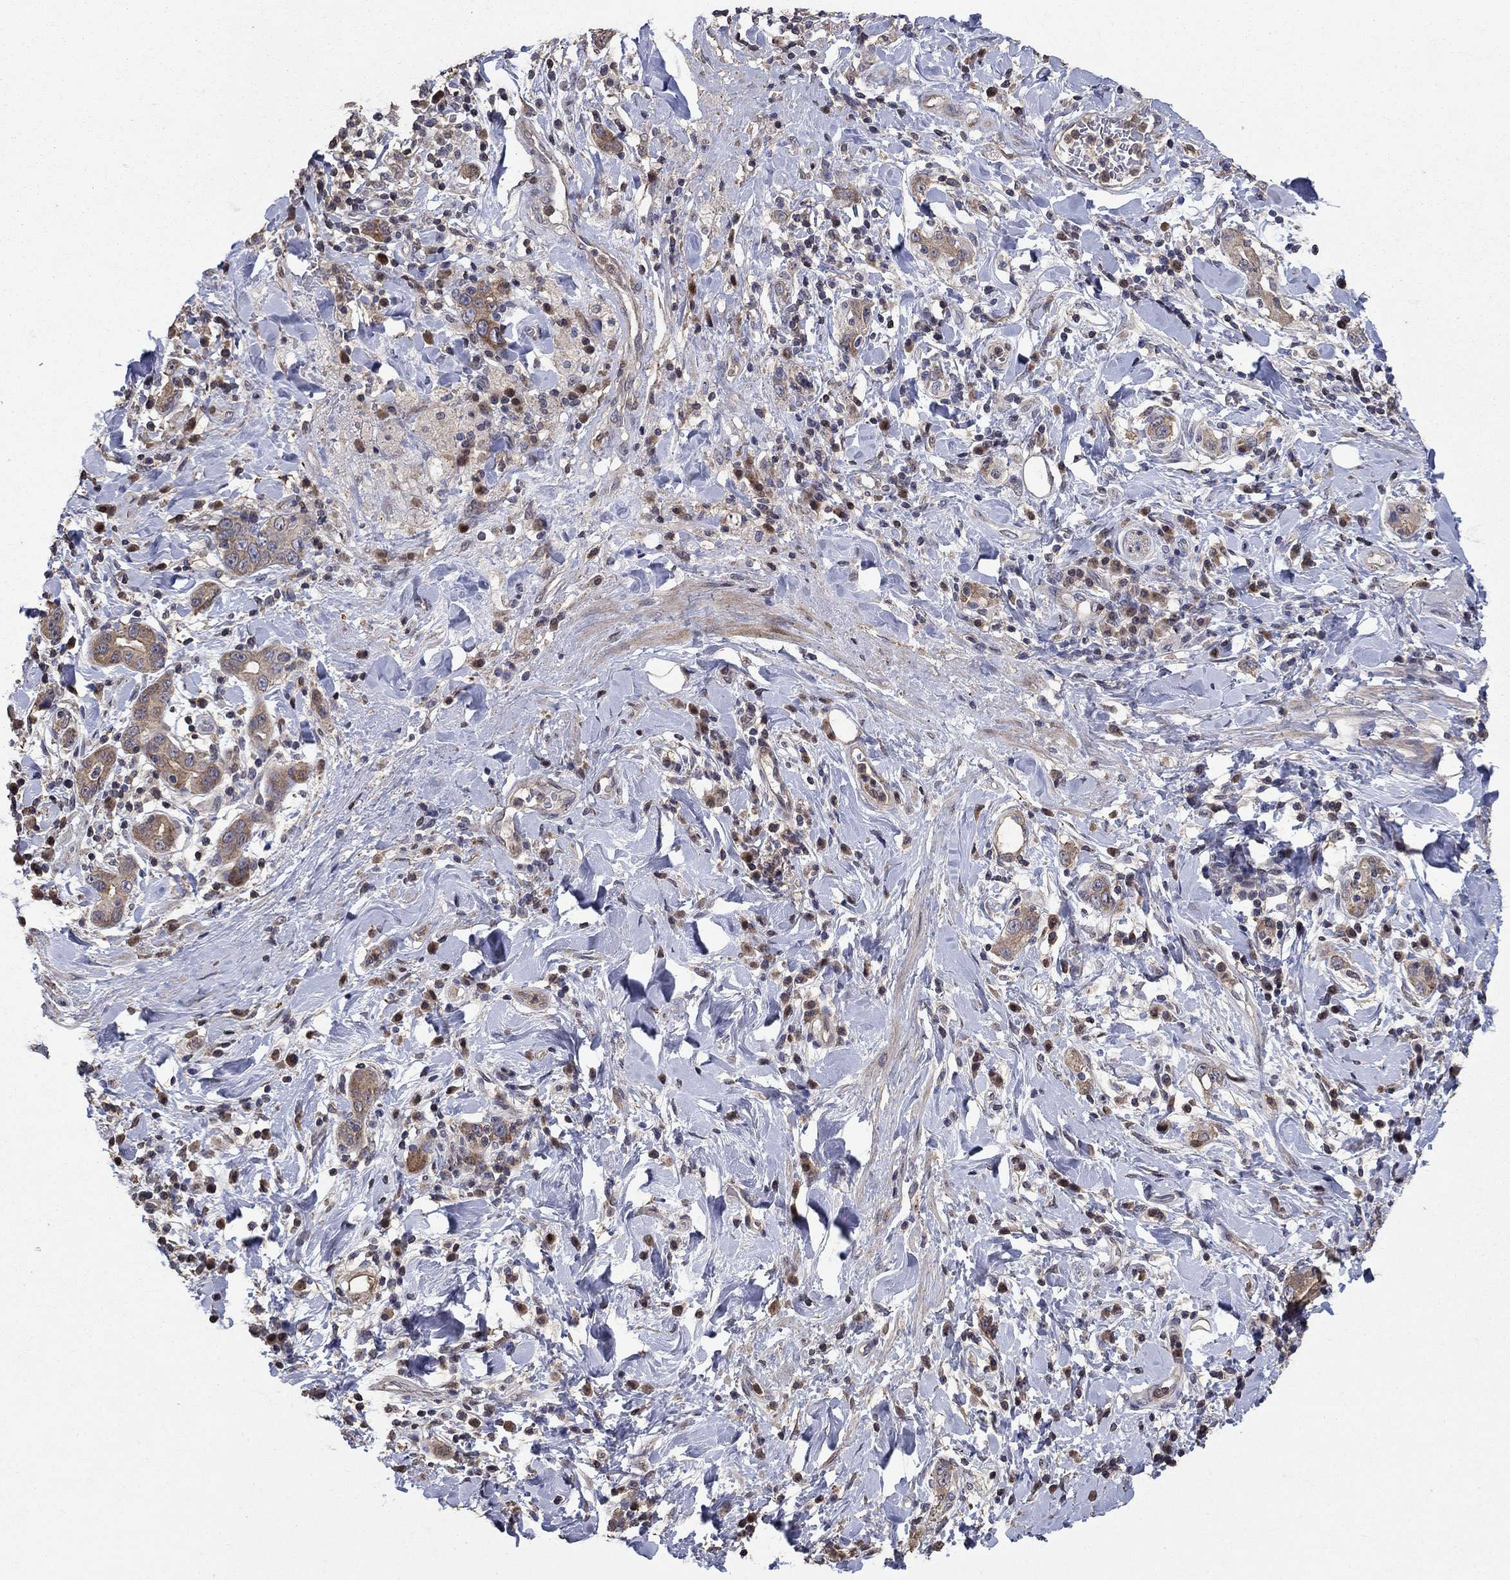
{"staining": {"intensity": "moderate", "quantity": "25%-75%", "location": "cytoplasmic/membranous"}, "tissue": "stomach cancer", "cell_type": "Tumor cells", "image_type": "cancer", "snomed": [{"axis": "morphology", "description": "Adenocarcinoma, NOS"}, {"axis": "topography", "description": "Stomach"}], "caption": "An image of human stomach cancer (adenocarcinoma) stained for a protein displays moderate cytoplasmic/membranous brown staining in tumor cells. The protein is shown in brown color, while the nuclei are stained blue.", "gene": "DVL1", "patient": {"sex": "male", "age": 79}}